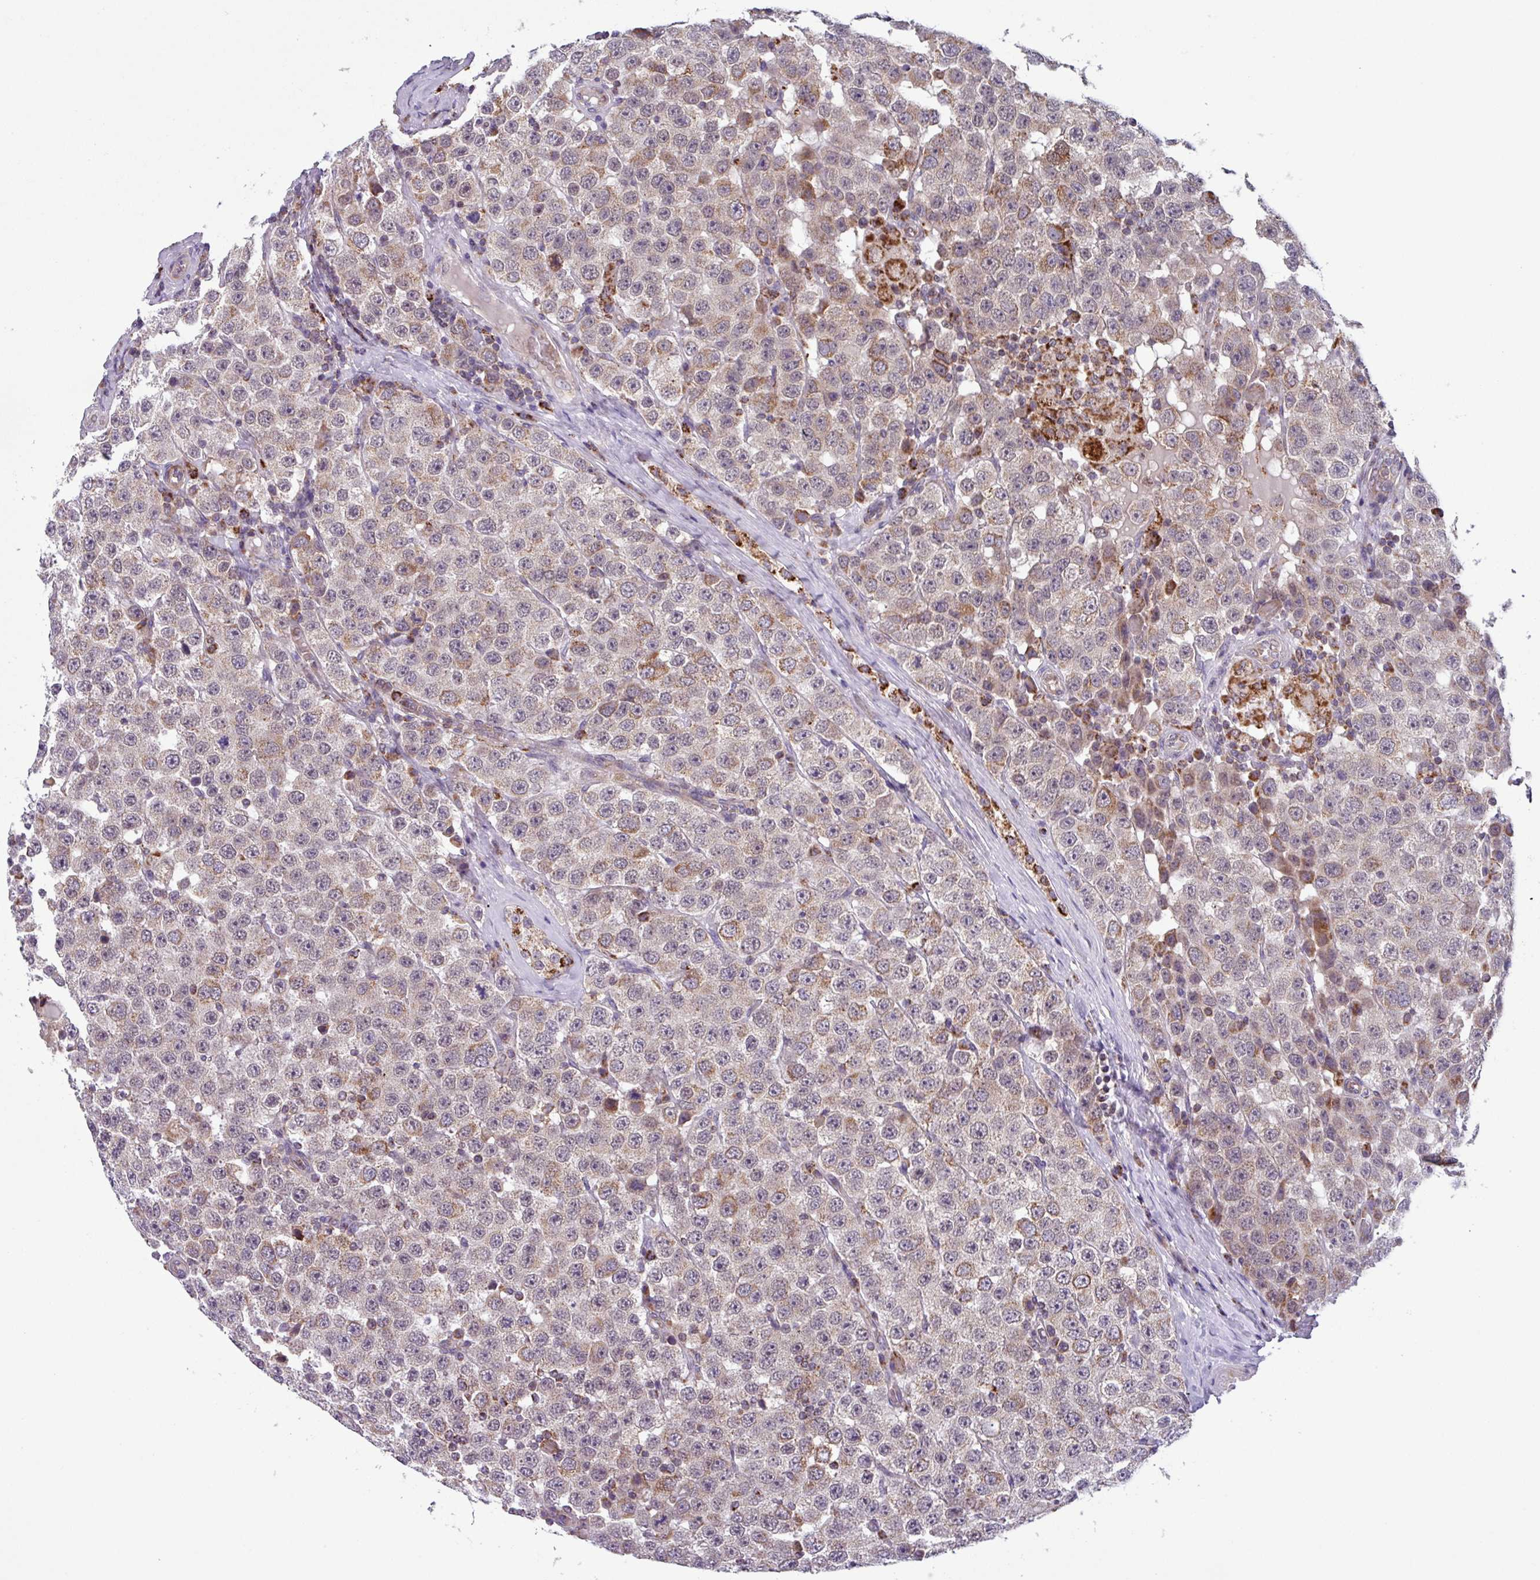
{"staining": {"intensity": "weak", "quantity": "<25%", "location": "cytoplasmic/membranous"}, "tissue": "testis cancer", "cell_type": "Tumor cells", "image_type": "cancer", "snomed": [{"axis": "morphology", "description": "Seminoma, NOS"}, {"axis": "topography", "description": "Testis"}], "caption": "This is a image of immunohistochemistry (IHC) staining of testis cancer, which shows no expression in tumor cells.", "gene": "AKIRIN1", "patient": {"sex": "male", "age": 28}}